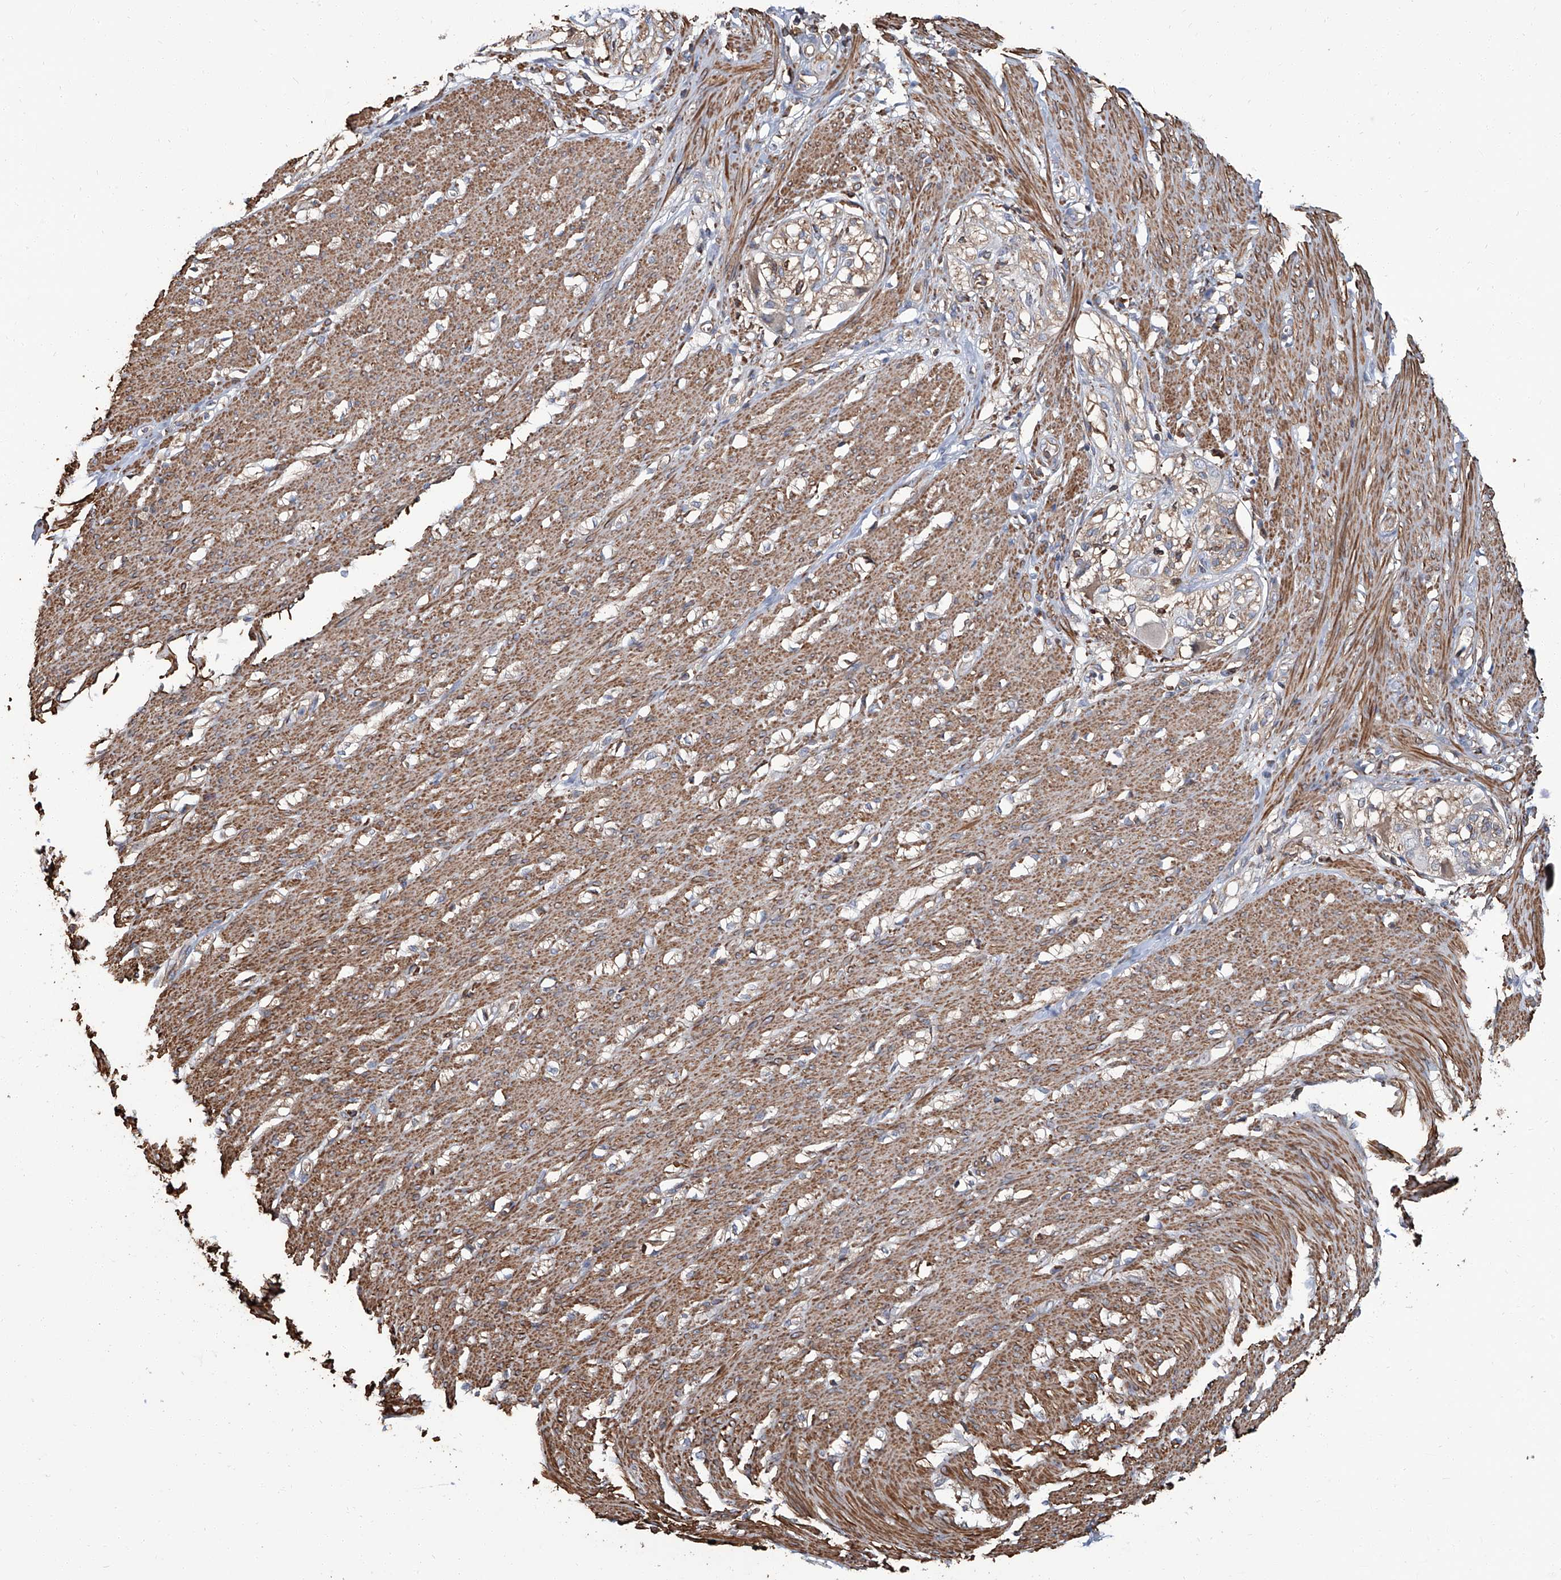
{"staining": {"intensity": "moderate", "quantity": ">75%", "location": "cytoplasmic/membranous"}, "tissue": "smooth muscle", "cell_type": "Smooth muscle cells", "image_type": "normal", "snomed": [{"axis": "morphology", "description": "Normal tissue, NOS"}, {"axis": "morphology", "description": "Adenocarcinoma, NOS"}, {"axis": "topography", "description": "Colon"}, {"axis": "topography", "description": "Peripheral nerve tissue"}], "caption": "Moderate cytoplasmic/membranous protein positivity is appreciated in about >75% of smooth muscle cells in smooth muscle. The staining was performed using DAB (3,3'-diaminobenzidine), with brown indicating positive protein expression. Nuclei are stained blue with hematoxylin.", "gene": "PIEZO2", "patient": {"sex": "male", "age": 14}}